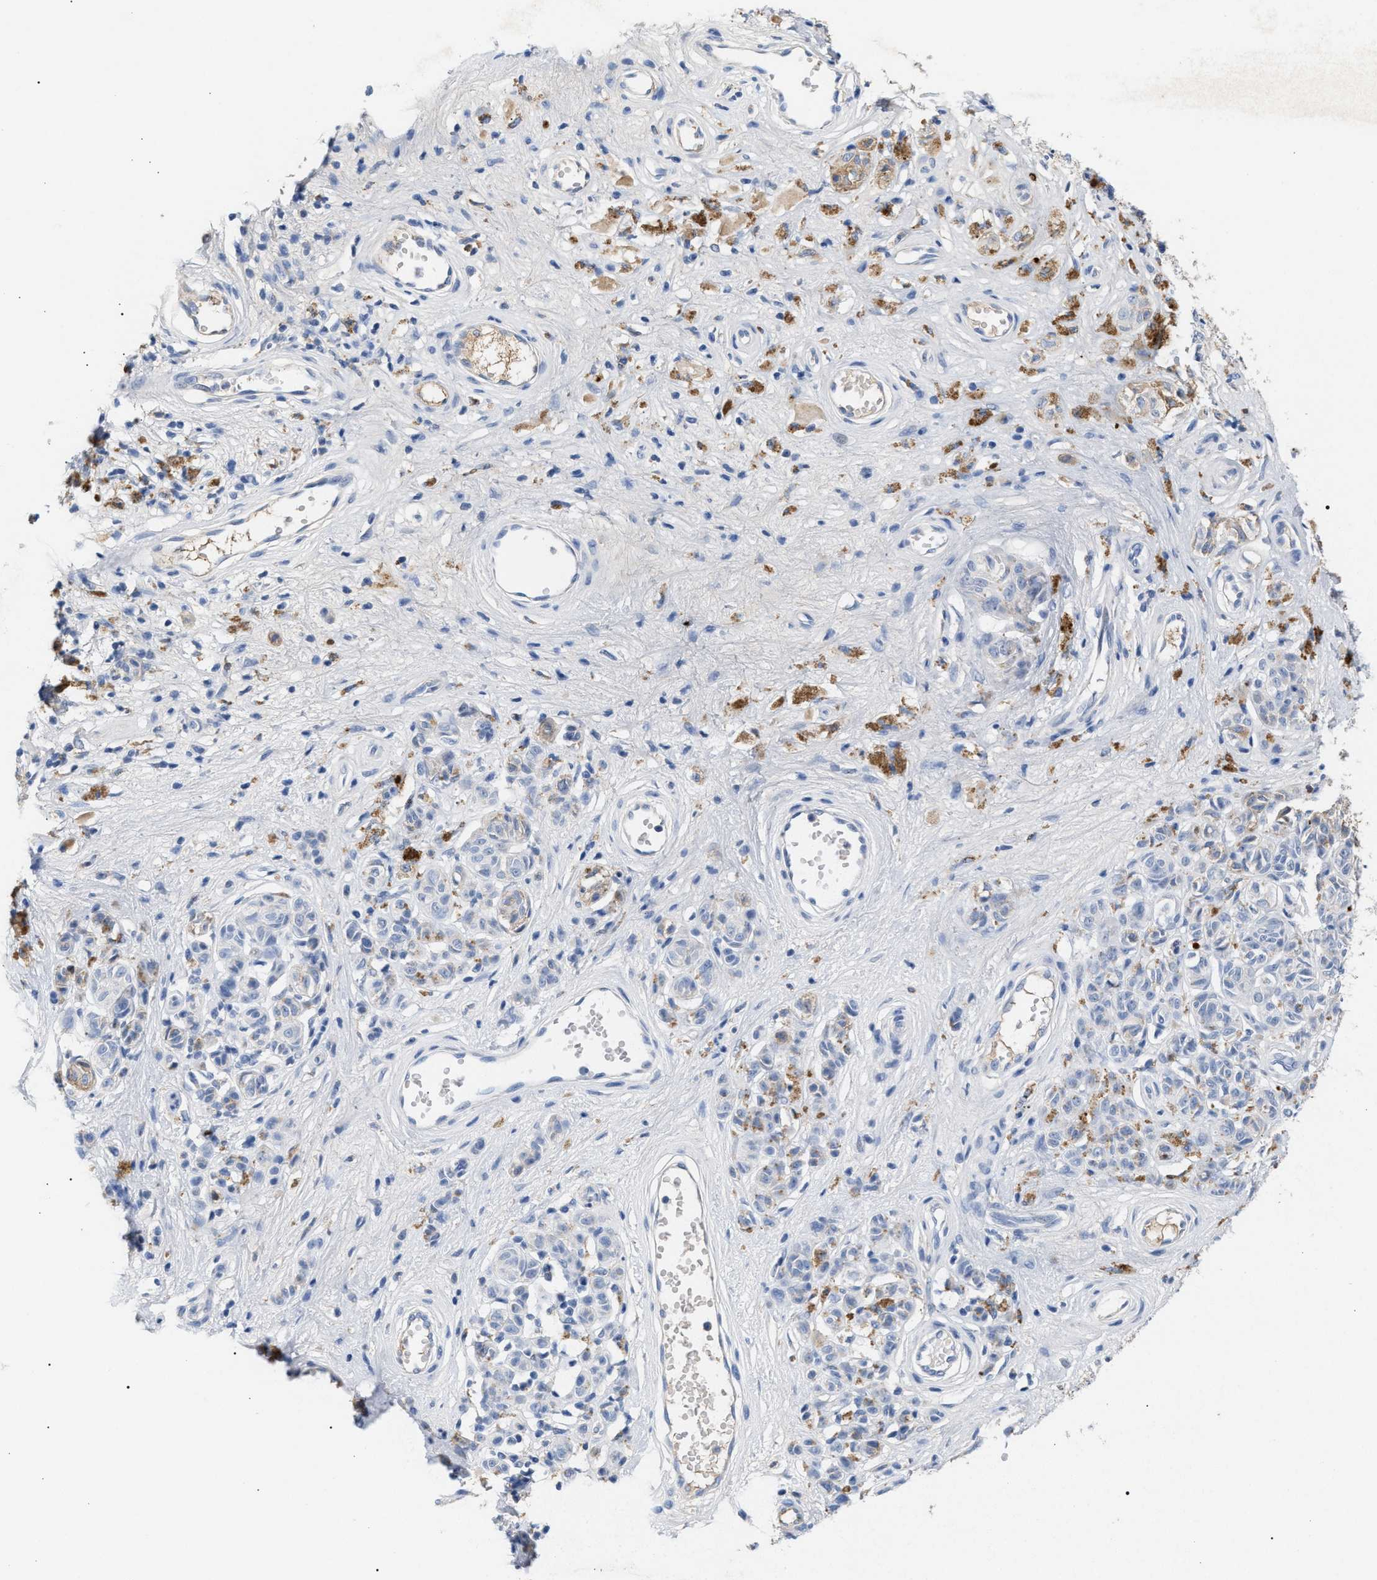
{"staining": {"intensity": "negative", "quantity": "none", "location": "none"}, "tissue": "melanoma", "cell_type": "Tumor cells", "image_type": "cancer", "snomed": [{"axis": "morphology", "description": "Malignant melanoma, NOS"}, {"axis": "topography", "description": "Skin"}], "caption": "A micrograph of malignant melanoma stained for a protein demonstrates no brown staining in tumor cells.", "gene": "APOH", "patient": {"sex": "female", "age": 64}}